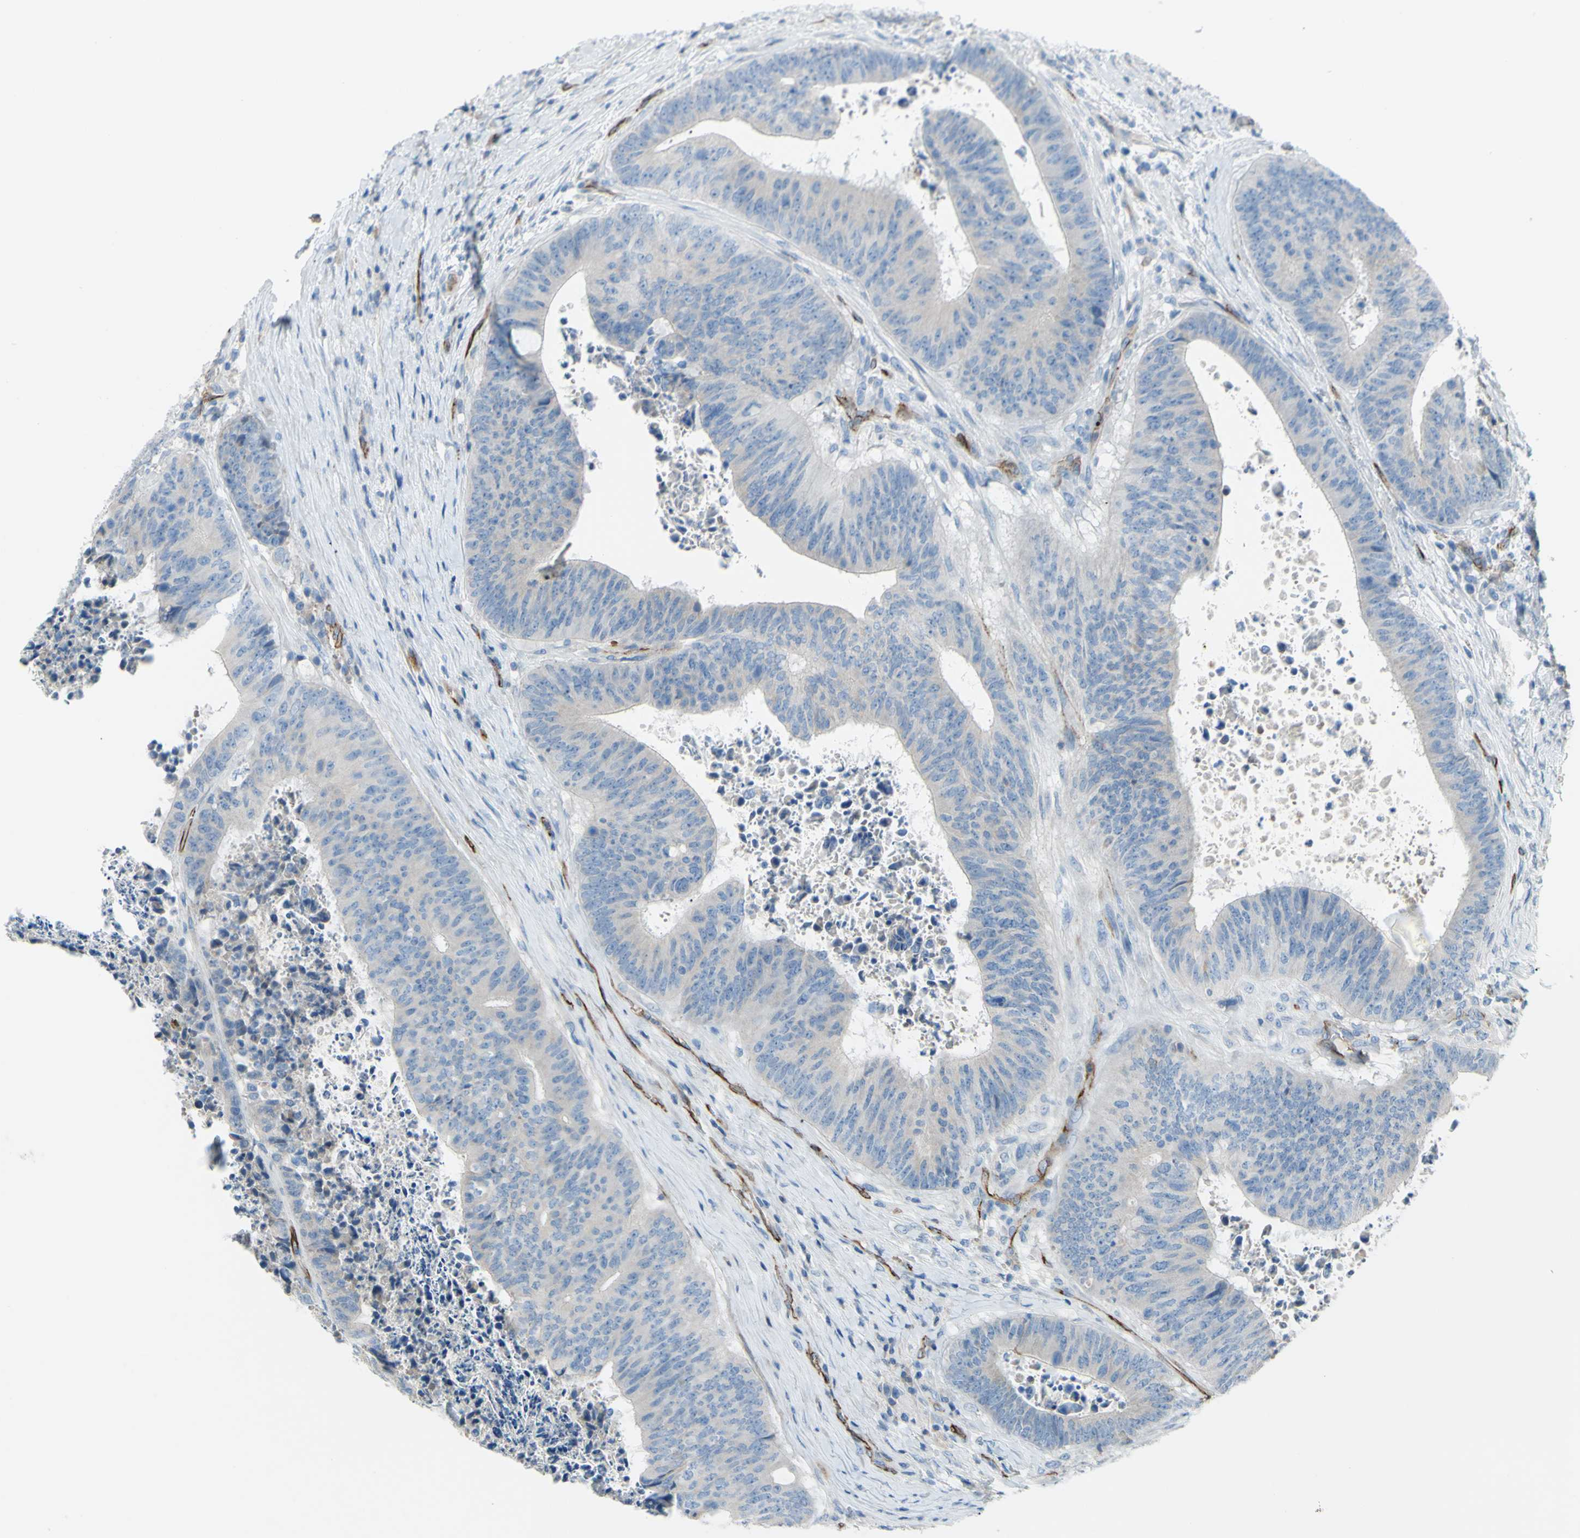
{"staining": {"intensity": "negative", "quantity": "none", "location": "none"}, "tissue": "colorectal cancer", "cell_type": "Tumor cells", "image_type": "cancer", "snomed": [{"axis": "morphology", "description": "Adenocarcinoma, NOS"}, {"axis": "topography", "description": "Rectum"}], "caption": "Photomicrograph shows no protein positivity in tumor cells of adenocarcinoma (colorectal) tissue.", "gene": "PRRG2", "patient": {"sex": "male", "age": 72}}